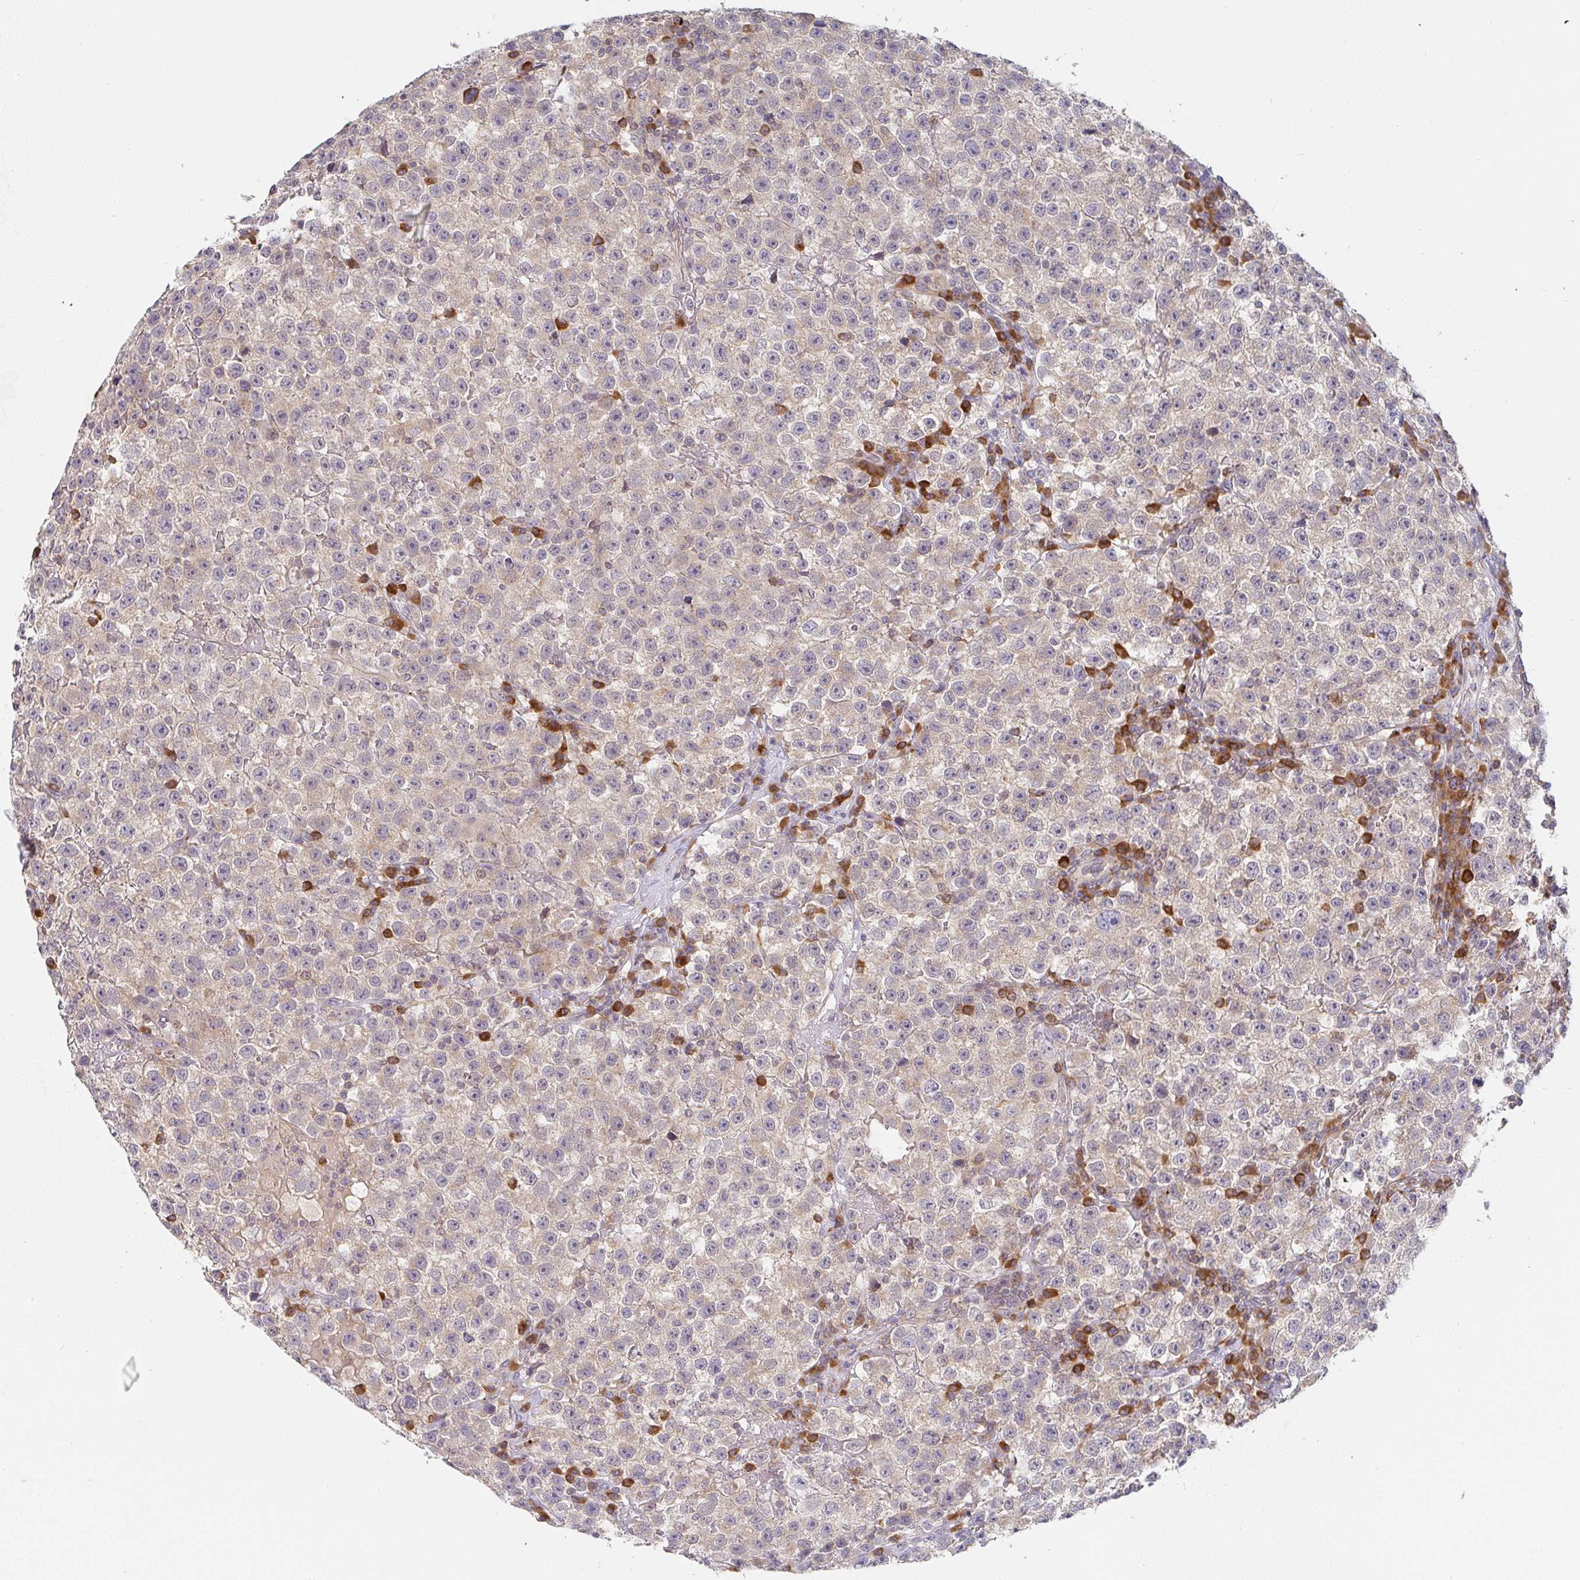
{"staining": {"intensity": "weak", "quantity": "25%-75%", "location": "cytoplasmic/membranous"}, "tissue": "testis cancer", "cell_type": "Tumor cells", "image_type": "cancer", "snomed": [{"axis": "morphology", "description": "Seminoma, NOS"}, {"axis": "topography", "description": "Testis"}], "caption": "Immunohistochemical staining of testis seminoma shows weak cytoplasmic/membranous protein expression in about 25%-75% of tumor cells. The staining is performed using DAB brown chromogen to label protein expression. The nuclei are counter-stained blue using hematoxylin.", "gene": "DERL2", "patient": {"sex": "male", "age": 22}}